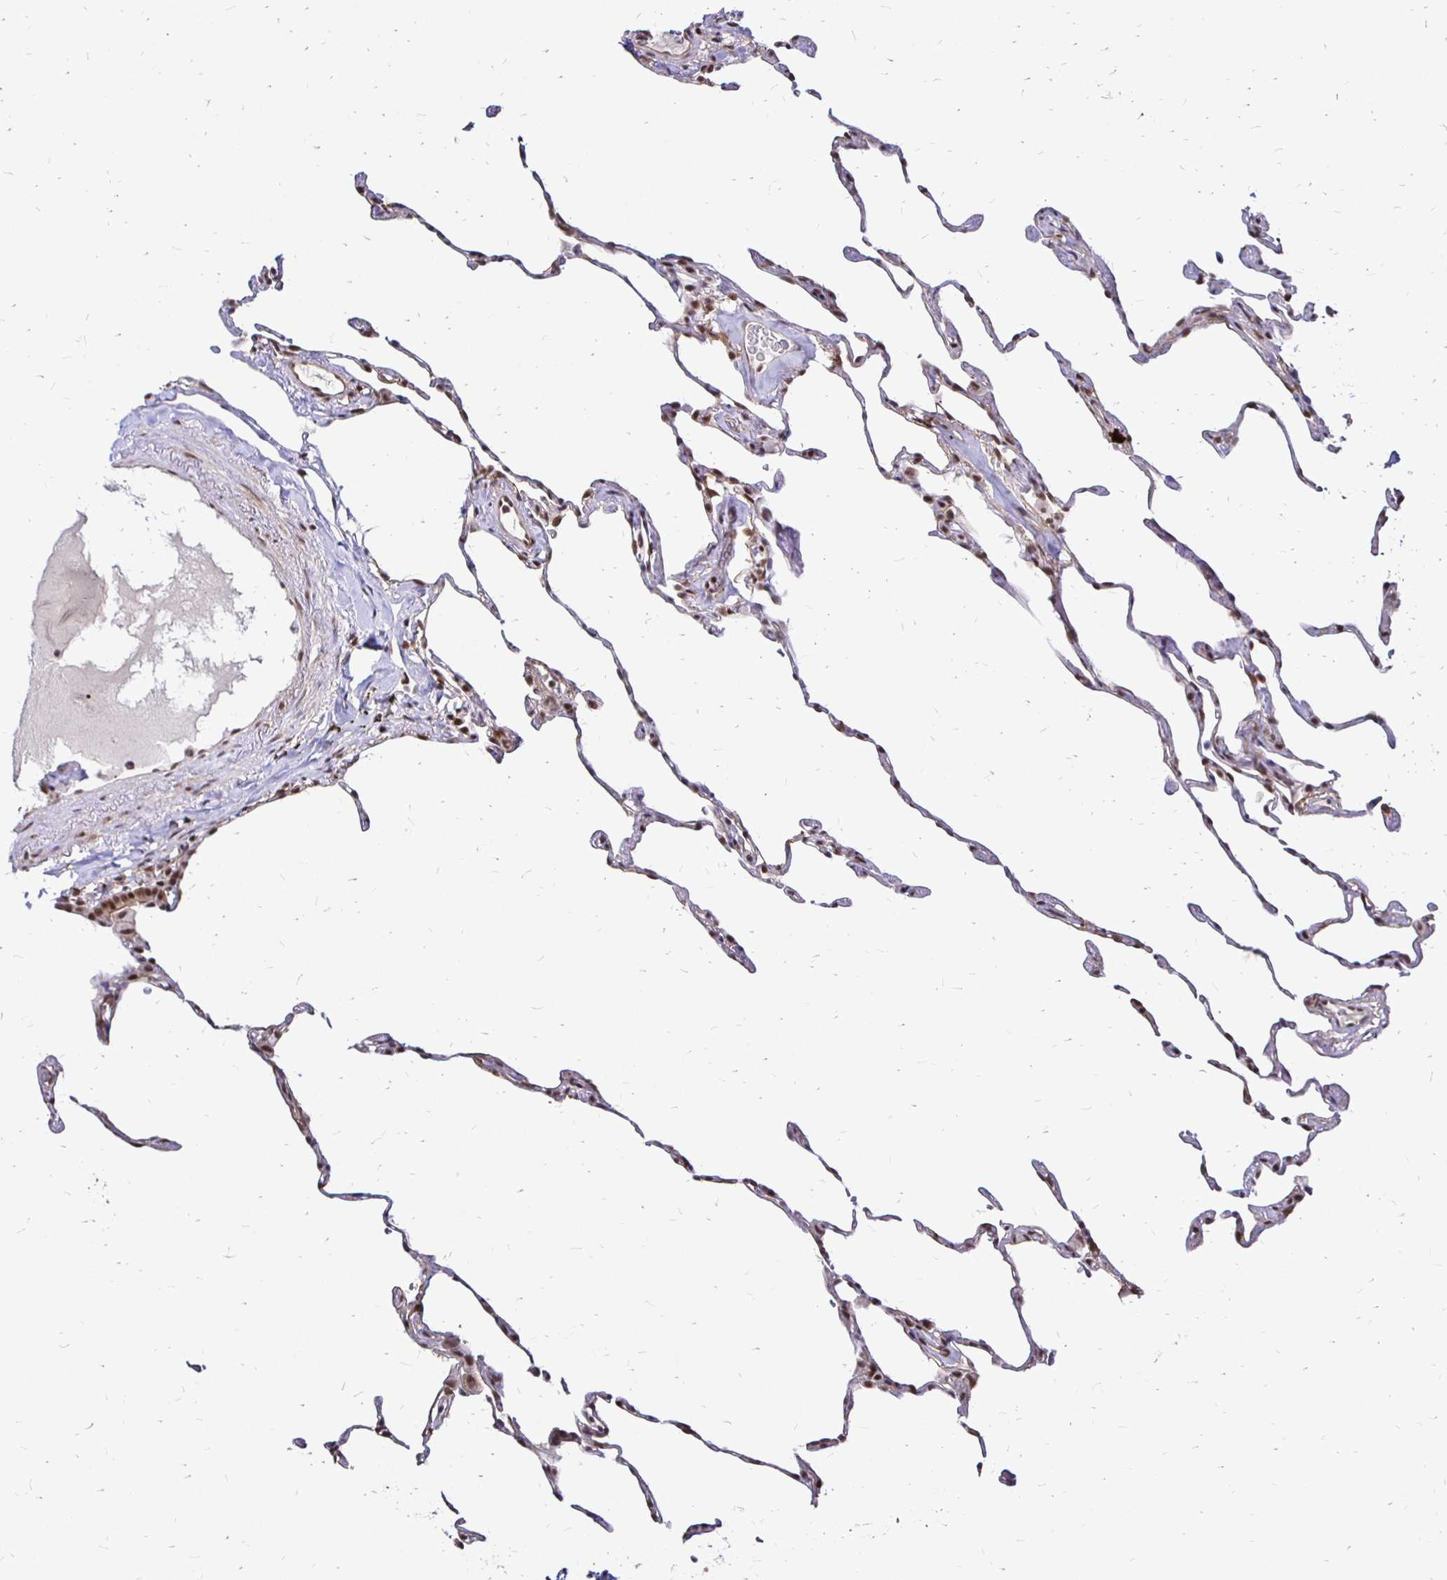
{"staining": {"intensity": "moderate", "quantity": ">75%", "location": "nuclear"}, "tissue": "lung", "cell_type": "Alveolar cells", "image_type": "normal", "snomed": [{"axis": "morphology", "description": "Normal tissue, NOS"}, {"axis": "topography", "description": "Lung"}], "caption": "Lung was stained to show a protein in brown. There is medium levels of moderate nuclear staining in approximately >75% of alveolar cells. (brown staining indicates protein expression, while blue staining denotes nuclei).", "gene": "SIN3A", "patient": {"sex": "female", "age": 57}}